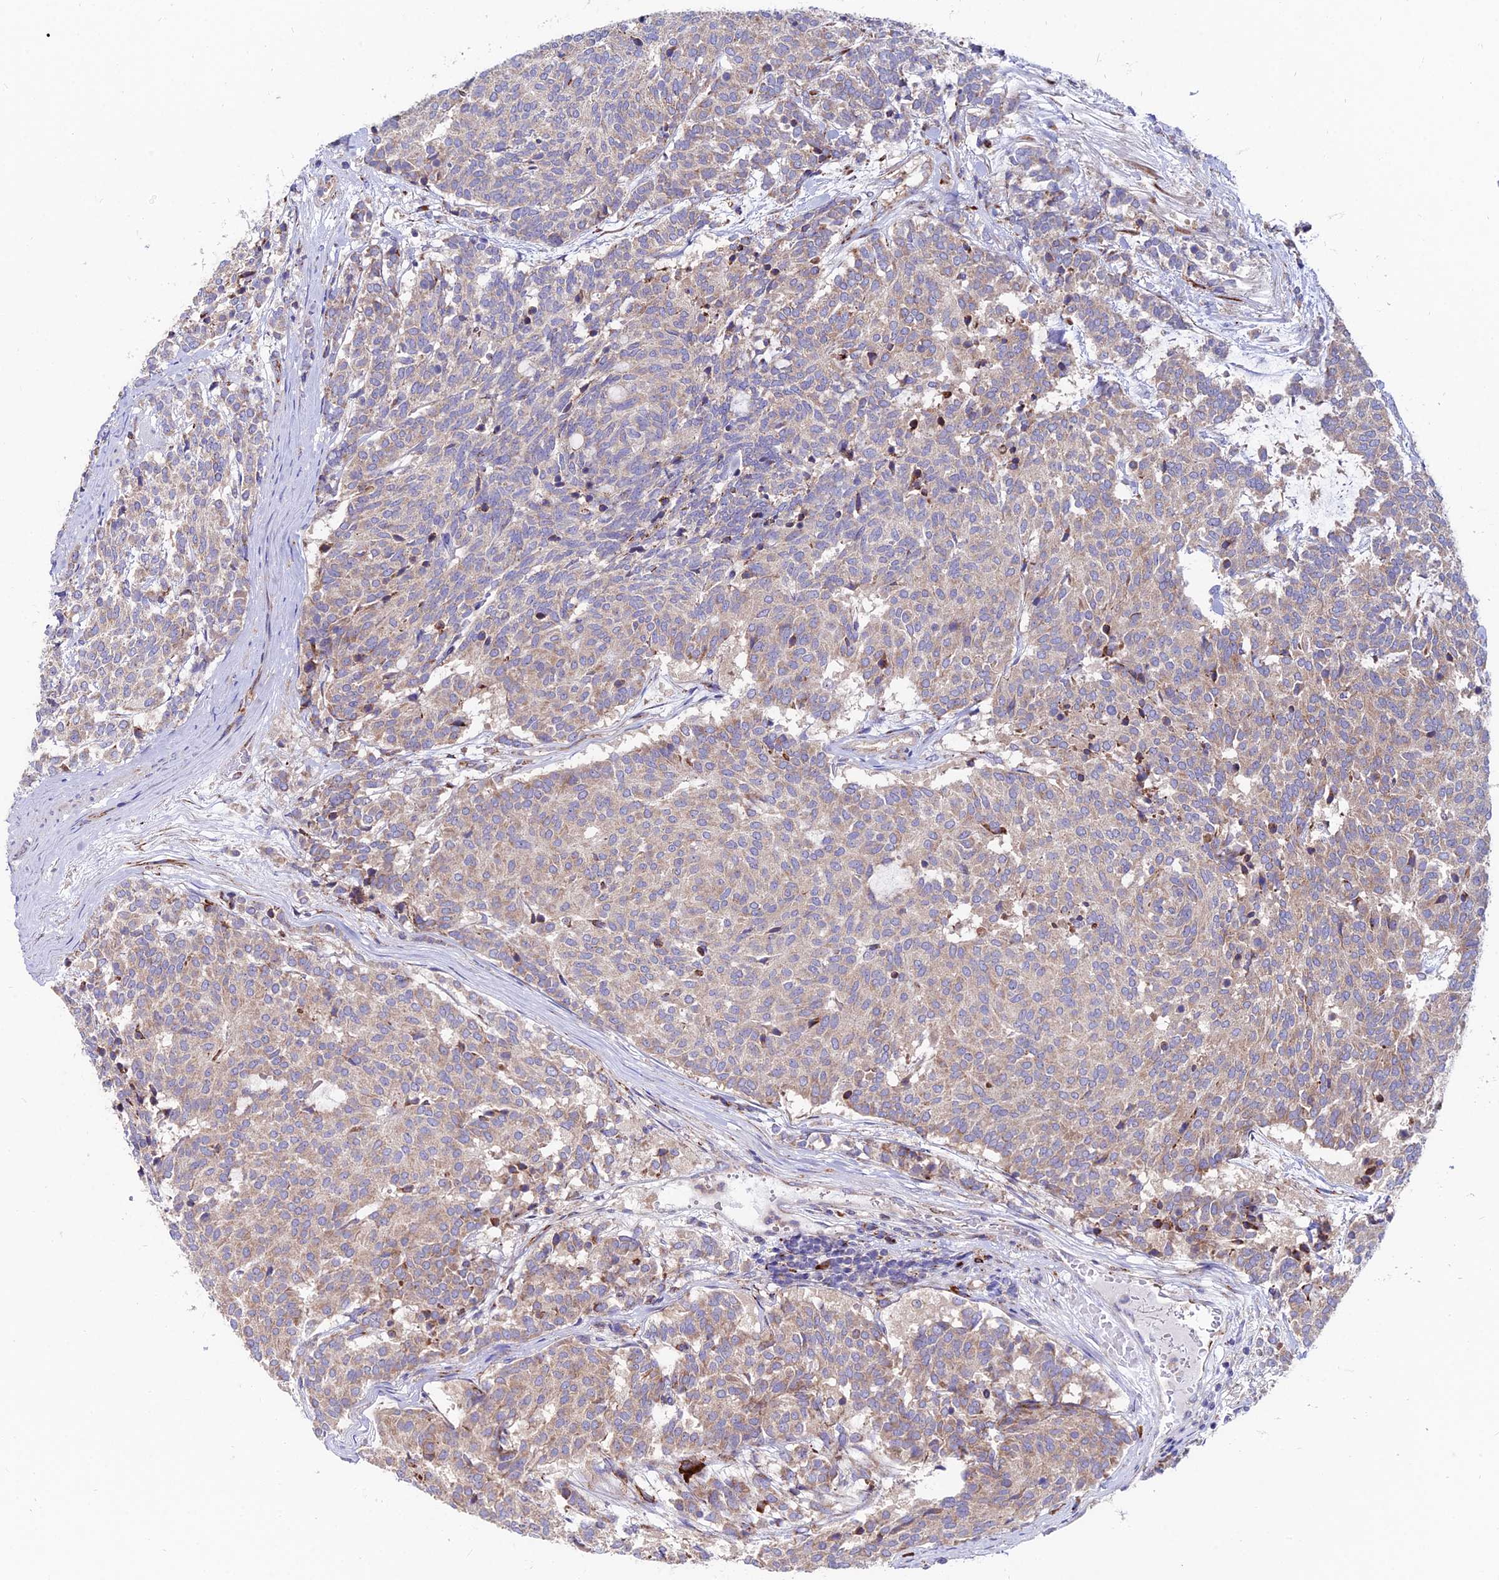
{"staining": {"intensity": "weak", "quantity": "25%-75%", "location": "cytoplasmic/membranous"}, "tissue": "carcinoid", "cell_type": "Tumor cells", "image_type": "cancer", "snomed": [{"axis": "morphology", "description": "Carcinoid, malignant, NOS"}, {"axis": "topography", "description": "Pancreas"}], "caption": "Immunohistochemistry photomicrograph of neoplastic tissue: carcinoid stained using immunohistochemistry demonstrates low levels of weak protein expression localized specifically in the cytoplasmic/membranous of tumor cells, appearing as a cytoplasmic/membranous brown color.", "gene": "EIF3K", "patient": {"sex": "female", "age": 54}}